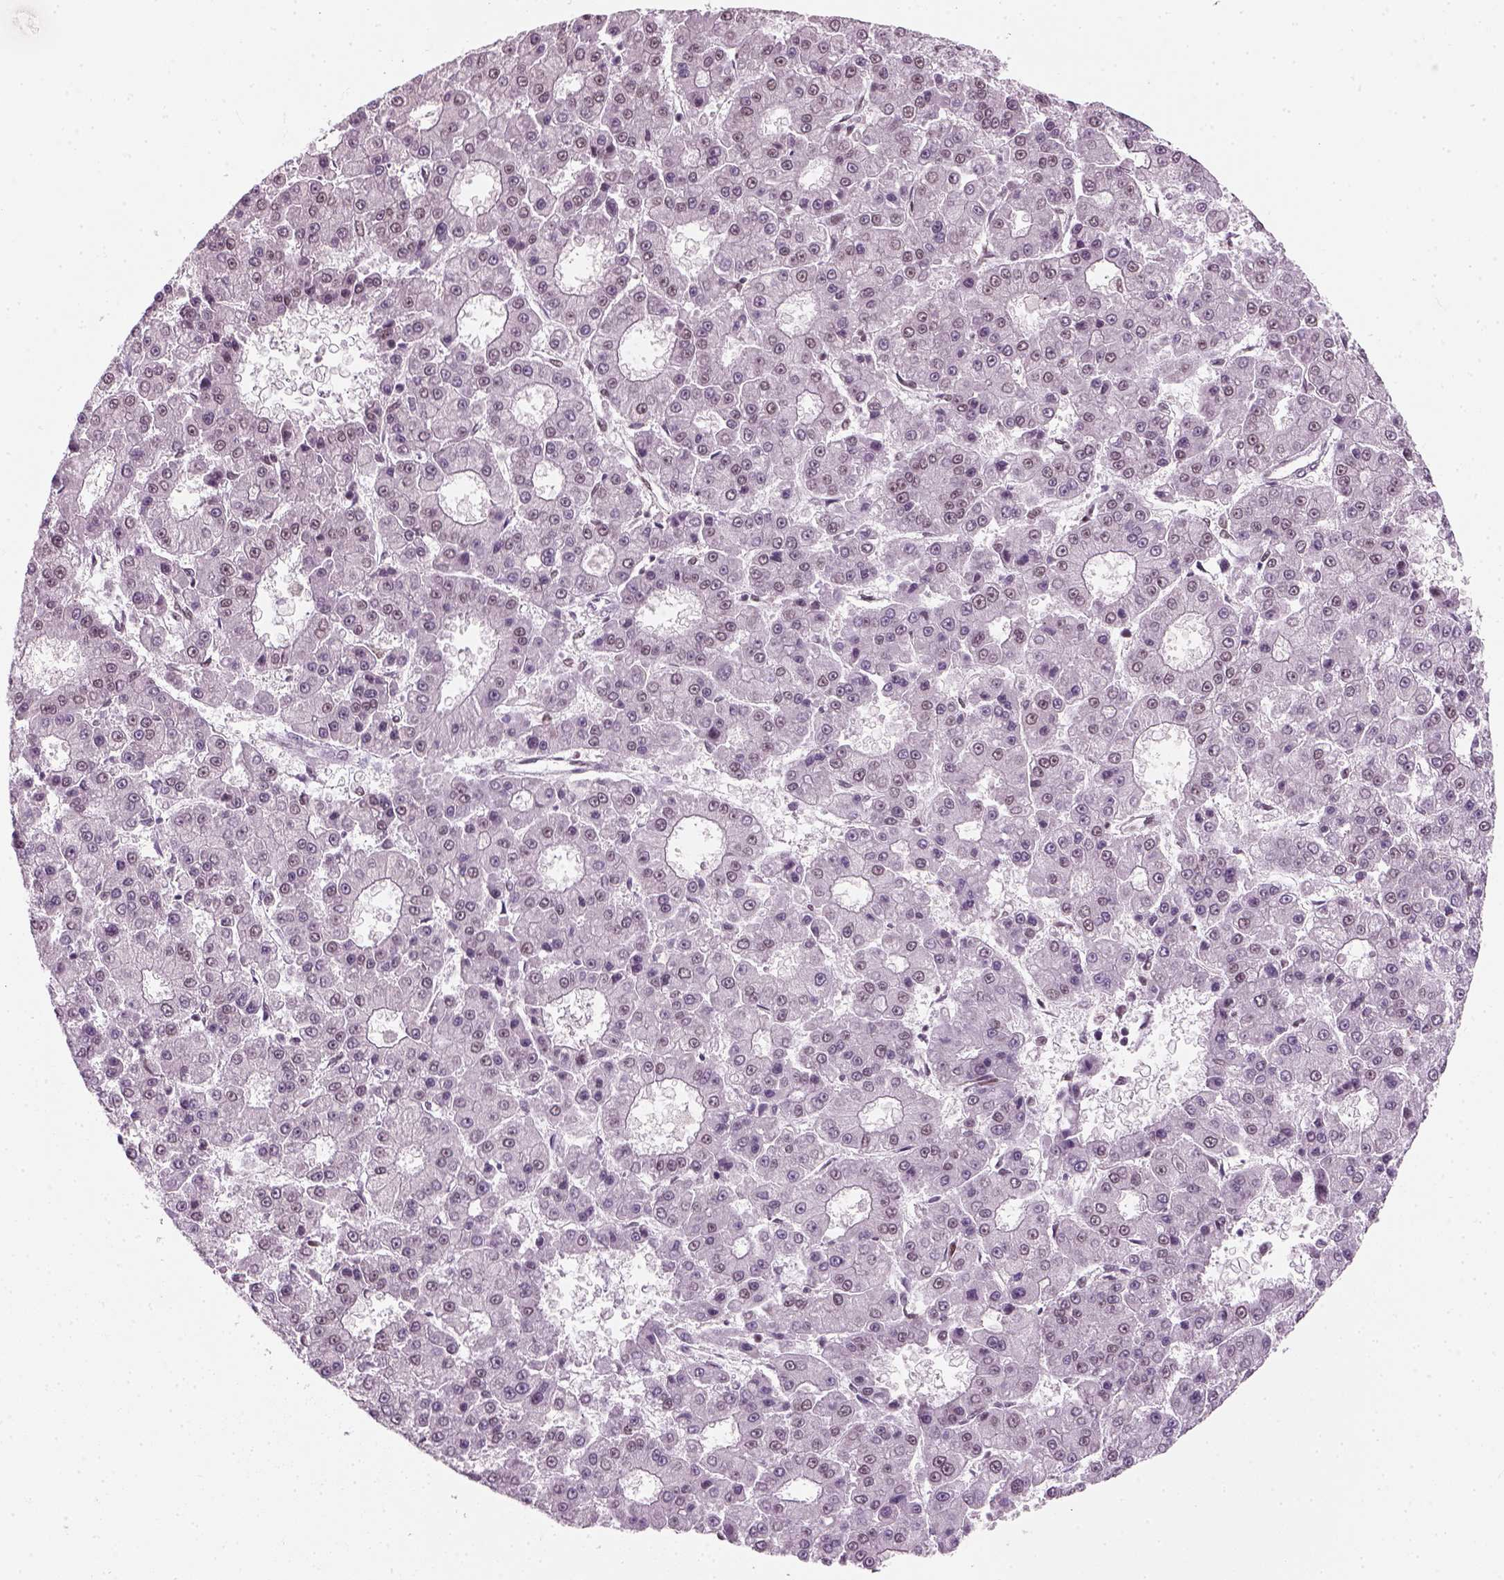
{"staining": {"intensity": "weak", "quantity": "<25%", "location": "nuclear"}, "tissue": "liver cancer", "cell_type": "Tumor cells", "image_type": "cancer", "snomed": [{"axis": "morphology", "description": "Carcinoma, Hepatocellular, NOS"}, {"axis": "topography", "description": "Liver"}], "caption": "Hepatocellular carcinoma (liver) stained for a protein using immunohistochemistry (IHC) demonstrates no expression tumor cells.", "gene": "GTF2F1", "patient": {"sex": "male", "age": 70}}